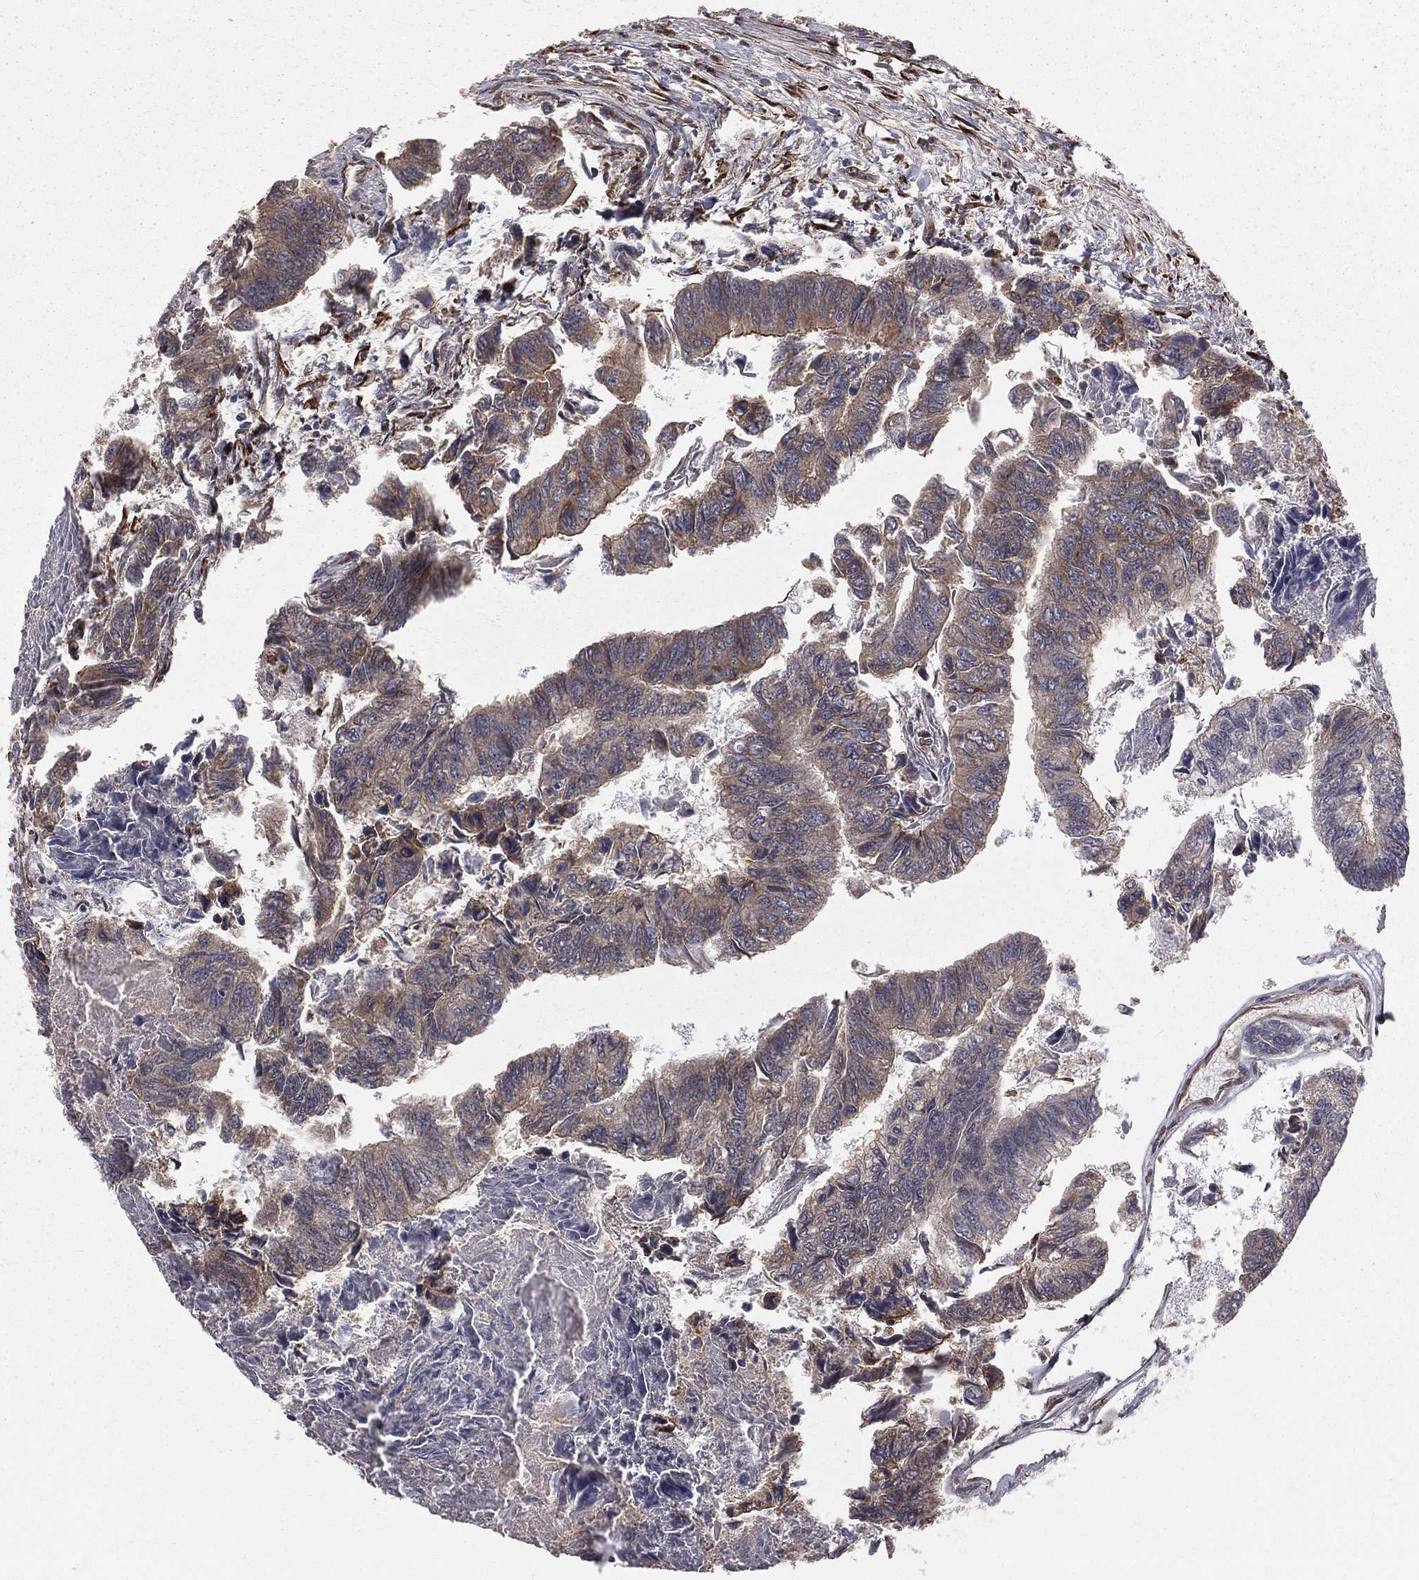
{"staining": {"intensity": "moderate", "quantity": "<25%", "location": "cytoplasmic/membranous"}, "tissue": "colorectal cancer", "cell_type": "Tumor cells", "image_type": "cancer", "snomed": [{"axis": "morphology", "description": "Adenocarcinoma, NOS"}, {"axis": "topography", "description": "Colon"}], "caption": "Human colorectal adenocarcinoma stained with a protein marker exhibits moderate staining in tumor cells.", "gene": "OLFML1", "patient": {"sex": "female", "age": 65}}